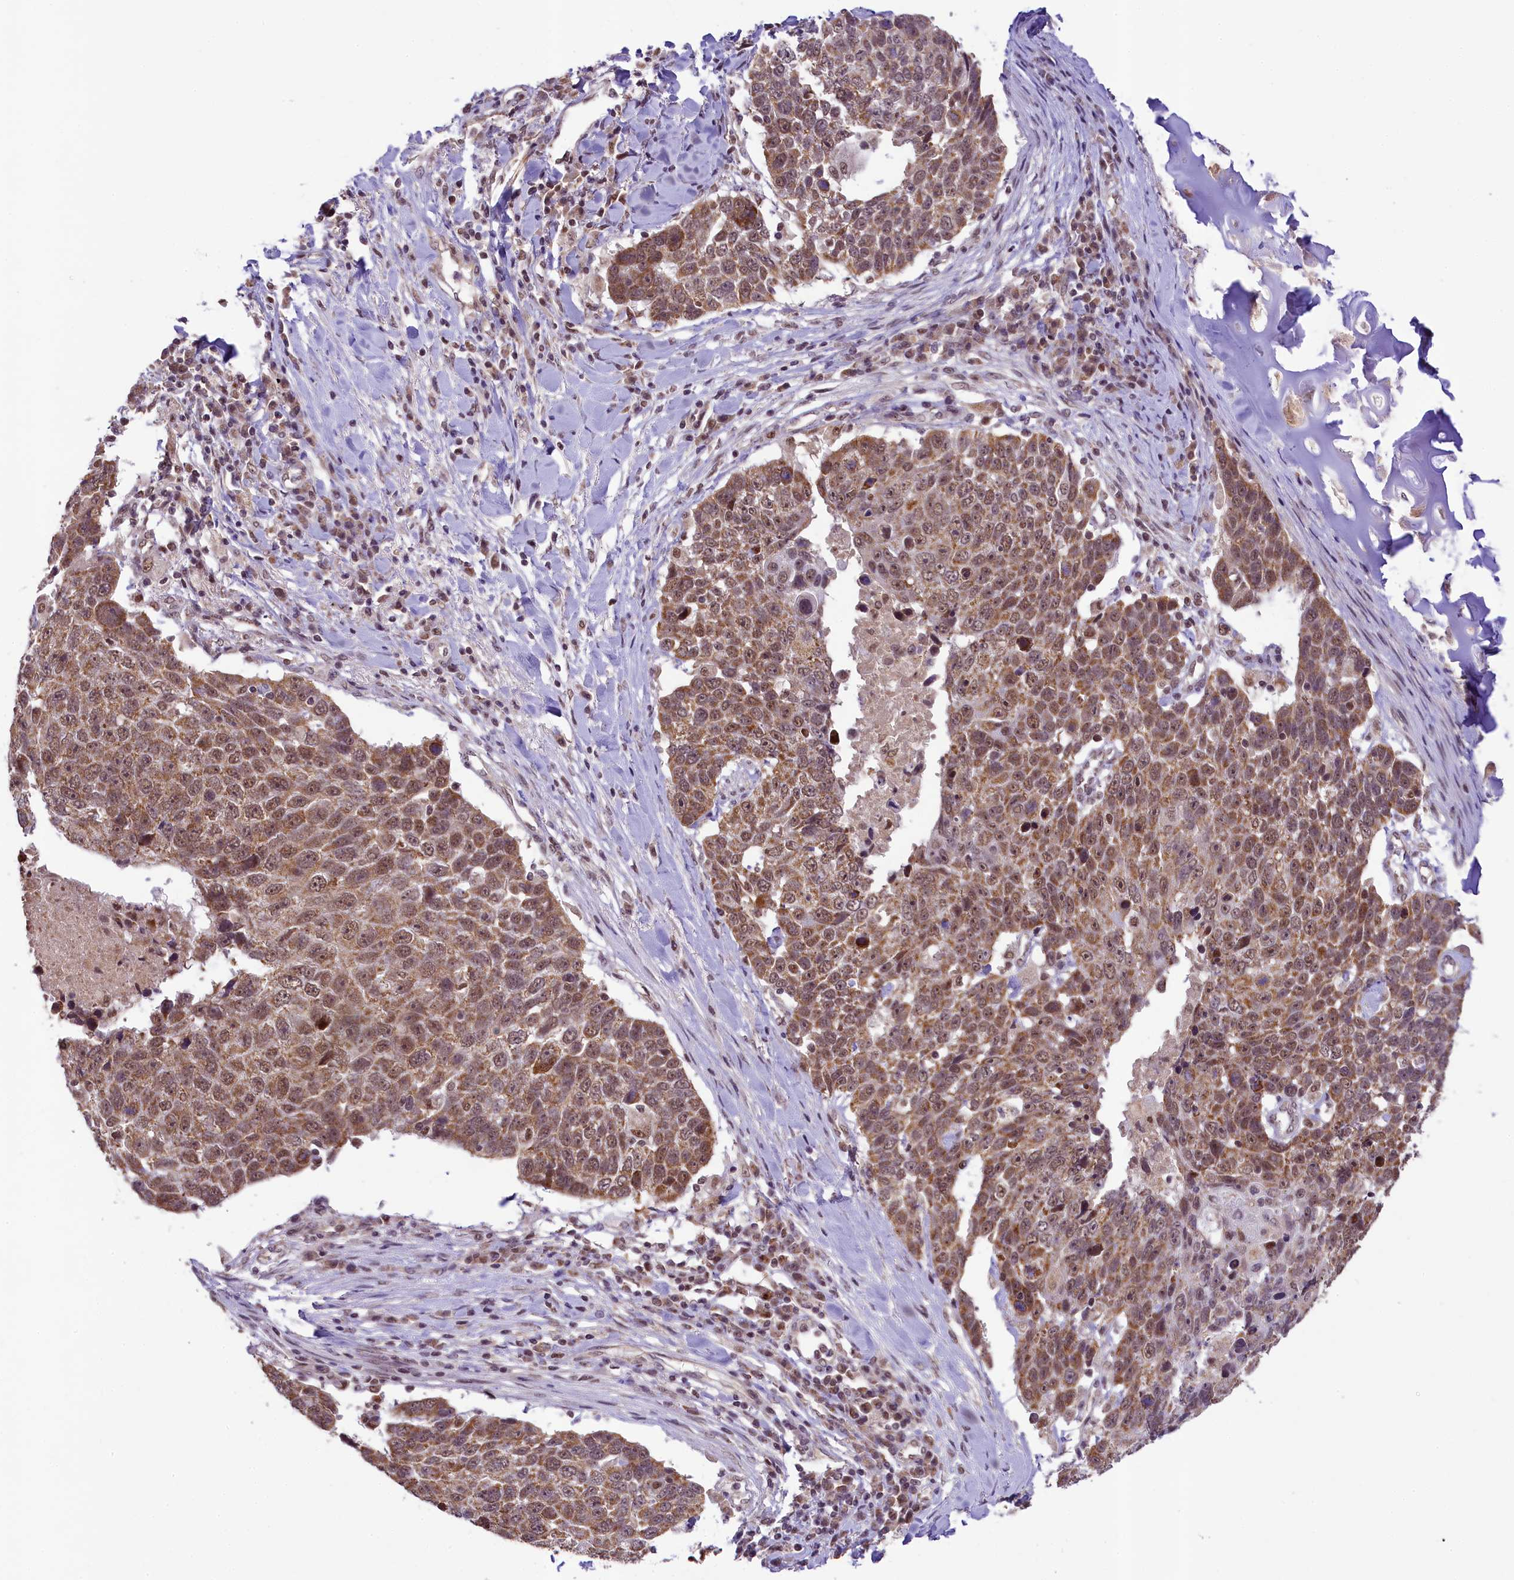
{"staining": {"intensity": "moderate", "quantity": ">75%", "location": "cytoplasmic/membranous,nuclear"}, "tissue": "lung cancer", "cell_type": "Tumor cells", "image_type": "cancer", "snomed": [{"axis": "morphology", "description": "Squamous cell carcinoma, NOS"}, {"axis": "topography", "description": "Lung"}], "caption": "A brown stain highlights moderate cytoplasmic/membranous and nuclear expression of a protein in human lung squamous cell carcinoma tumor cells.", "gene": "PAF1", "patient": {"sex": "male", "age": 66}}